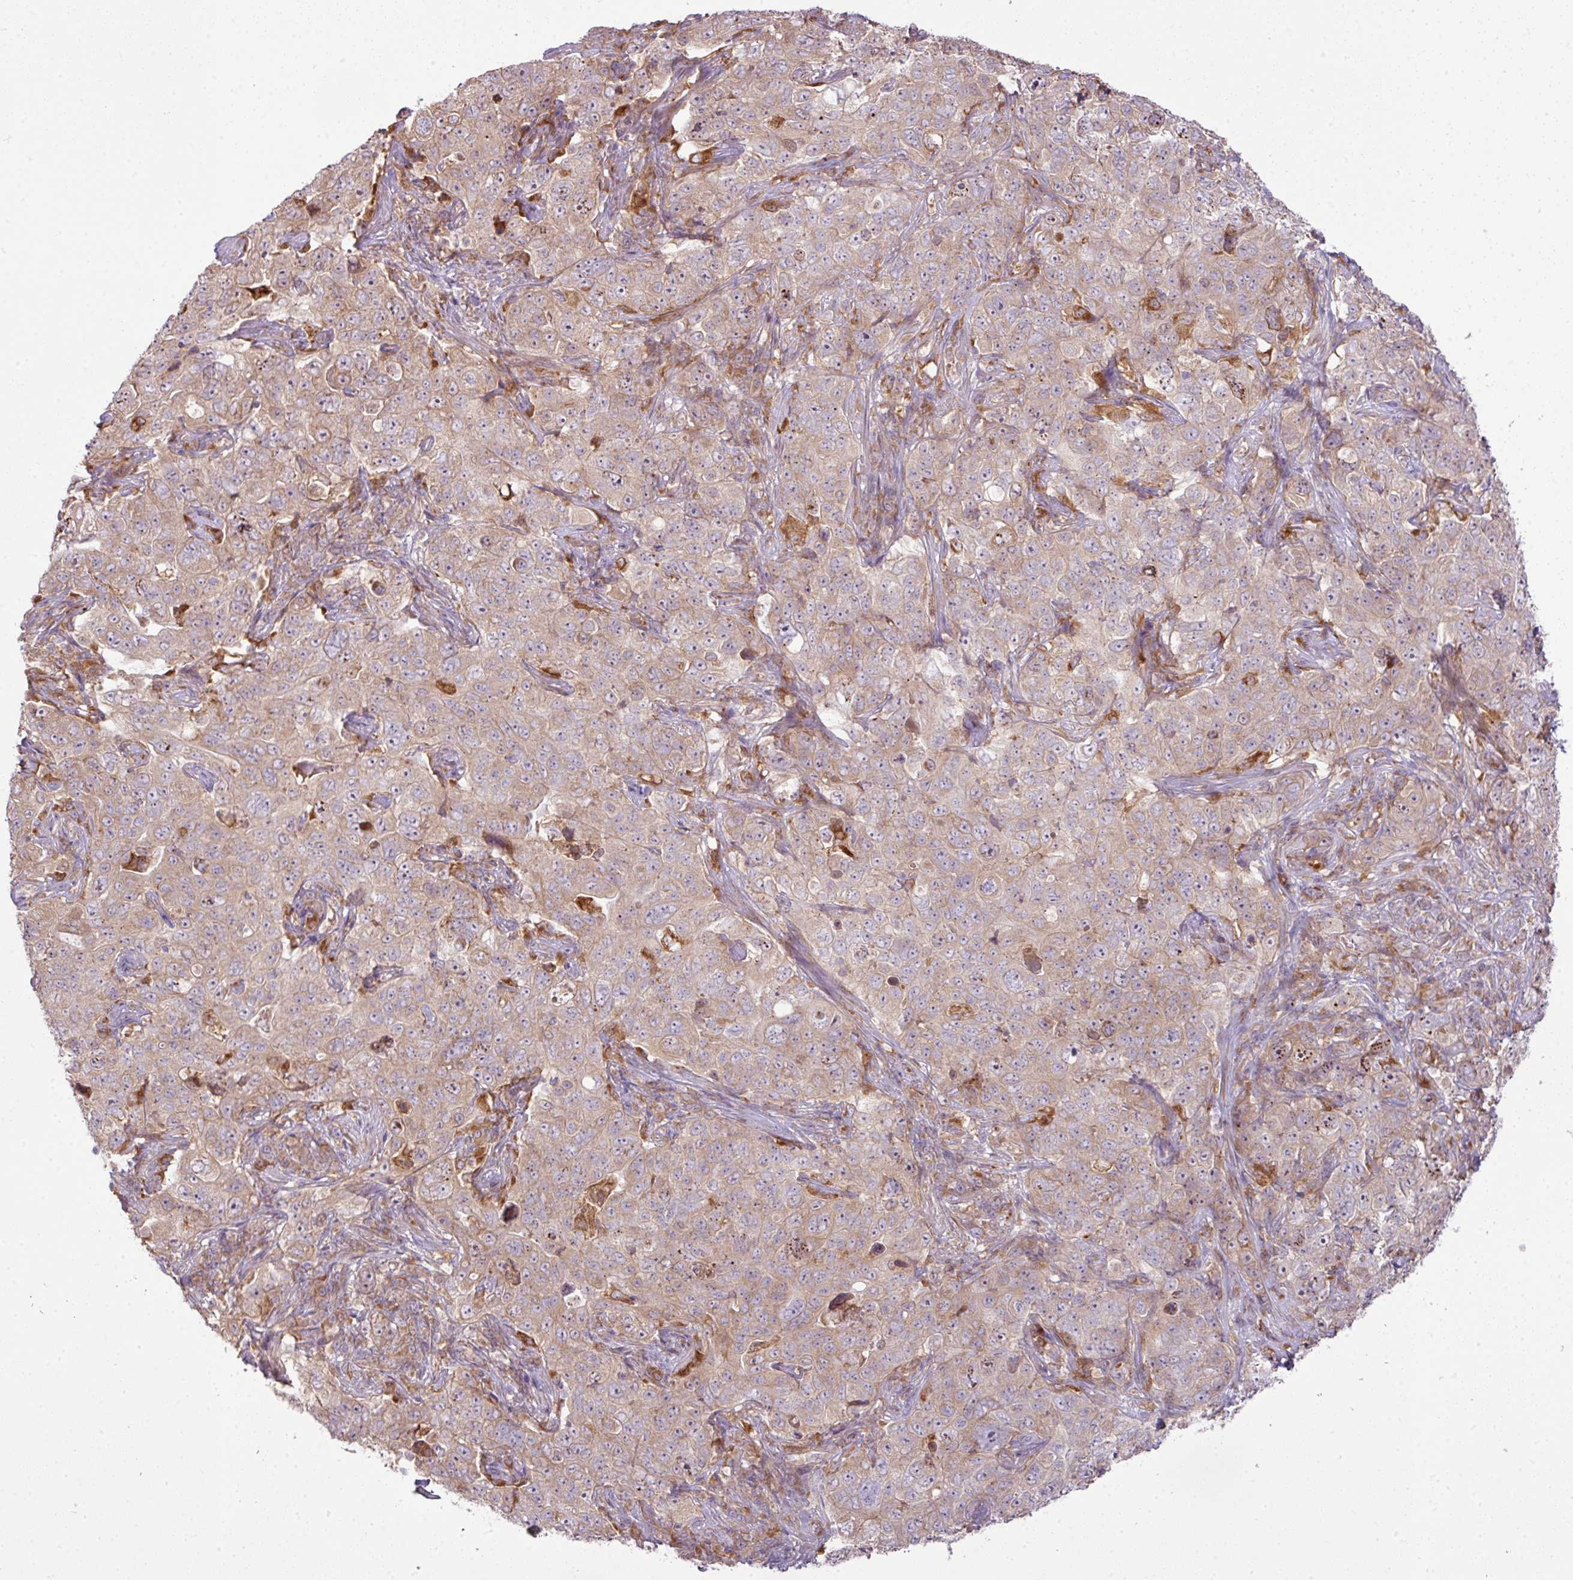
{"staining": {"intensity": "weak", "quantity": ">75%", "location": "cytoplasmic/membranous"}, "tissue": "pancreatic cancer", "cell_type": "Tumor cells", "image_type": "cancer", "snomed": [{"axis": "morphology", "description": "Adenocarcinoma, NOS"}, {"axis": "topography", "description": "Pancreas"}], "caption": "Brown immunohistochemical staining in human pancreatic cancer shows weak cytoplasmic/membranous expression in about >75% of tumor cells.", "gene": "COX18", "patient": {"sex": "male", "age": 68}}